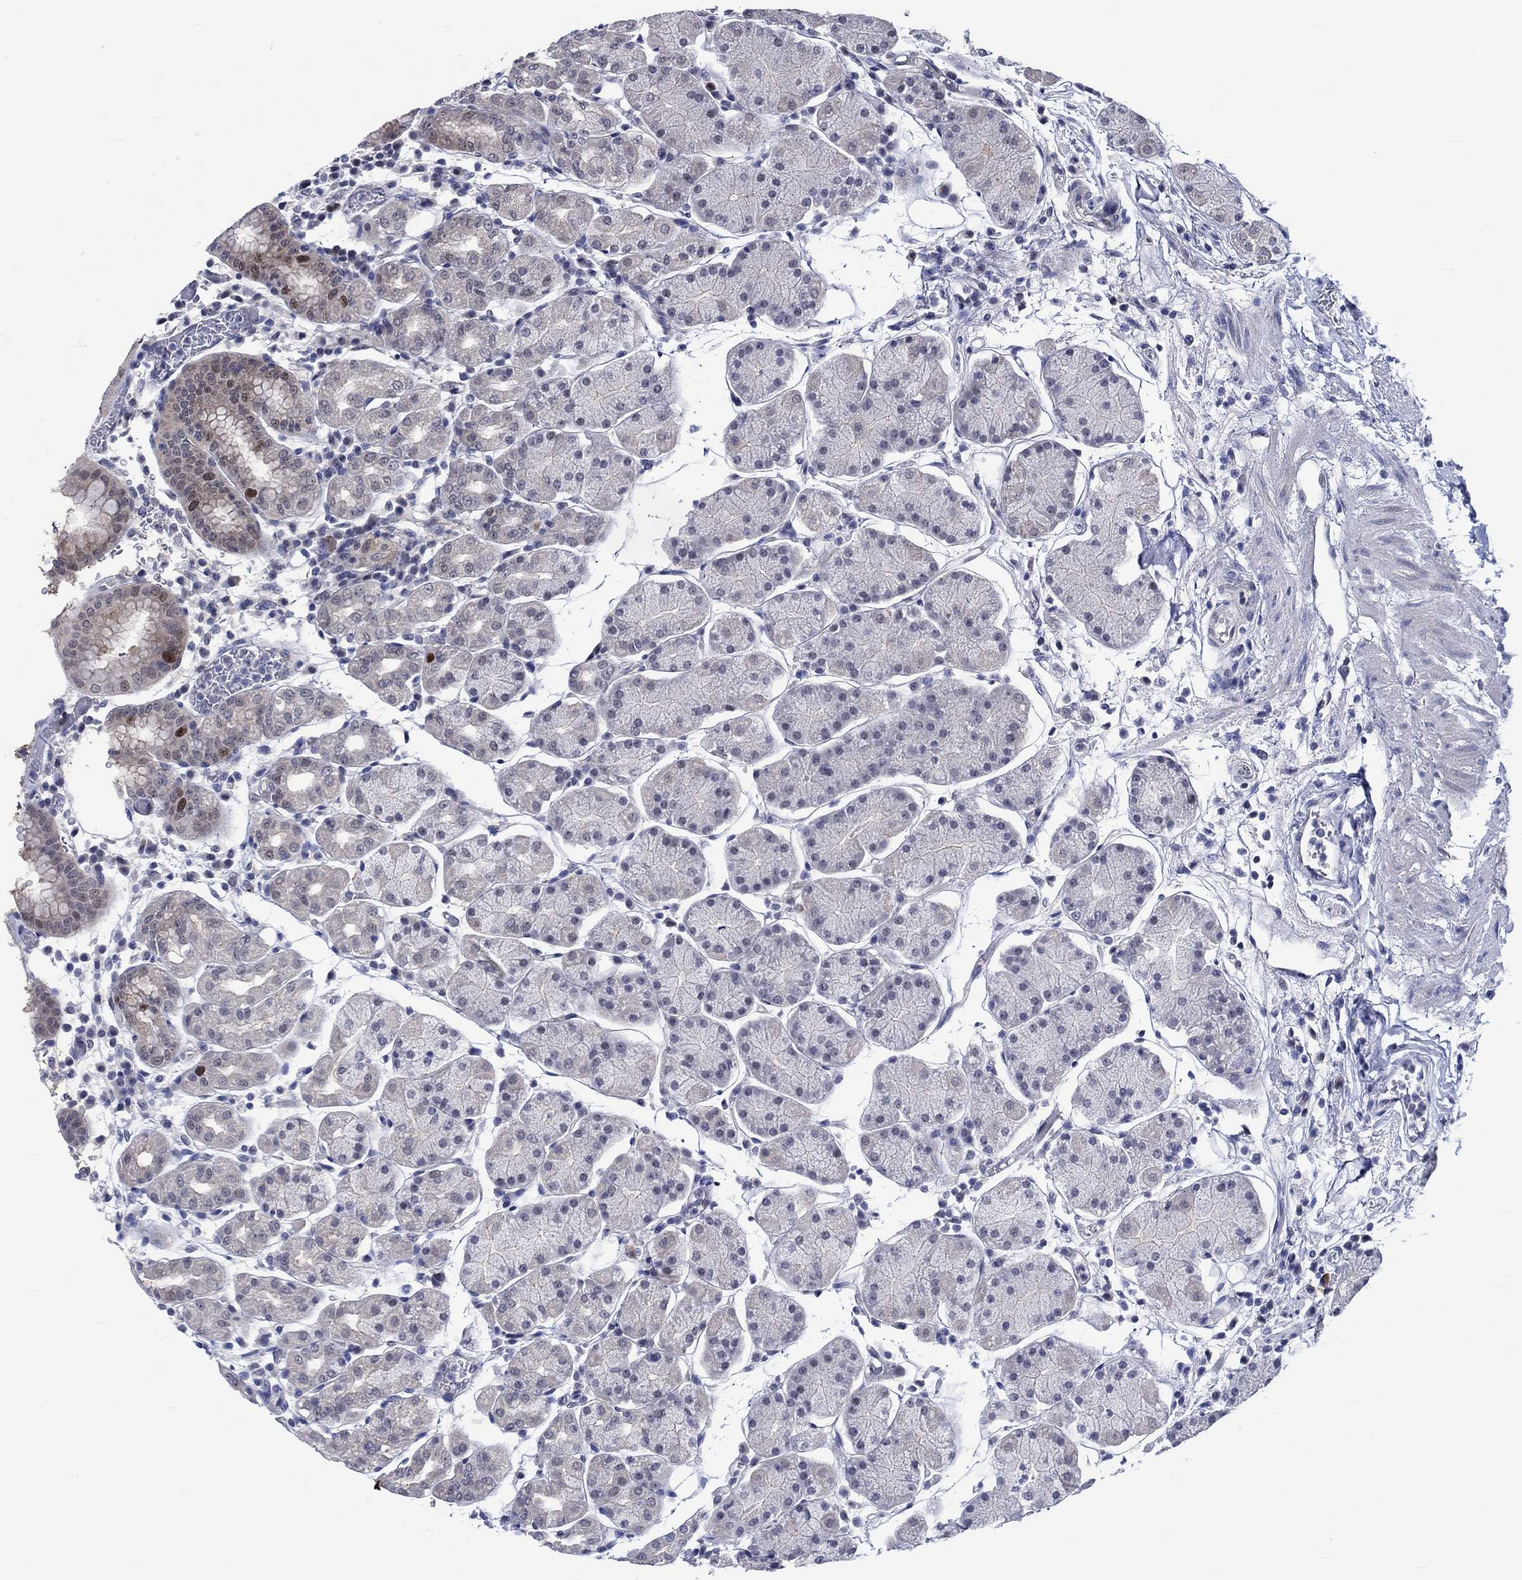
{"staining": {"intensity": "strong", "quantity": "<25%", "location": "nuclear"}, "tissue": "stomach", "cell_type": "Glandular cells", "image_type": "normal", "snomed": [{"axis": "morphology", "description": "Normal tissue, NOS"}, {"axis": "topography", "description": "Stomach"}], "caption": "This is a photomicrograph of IHC staining of unremarkable stomach, which shows strong staining in the nuclear of glandular cells.", "gene": "E2F8", "patient": {"sex": "male", "age": 54}}